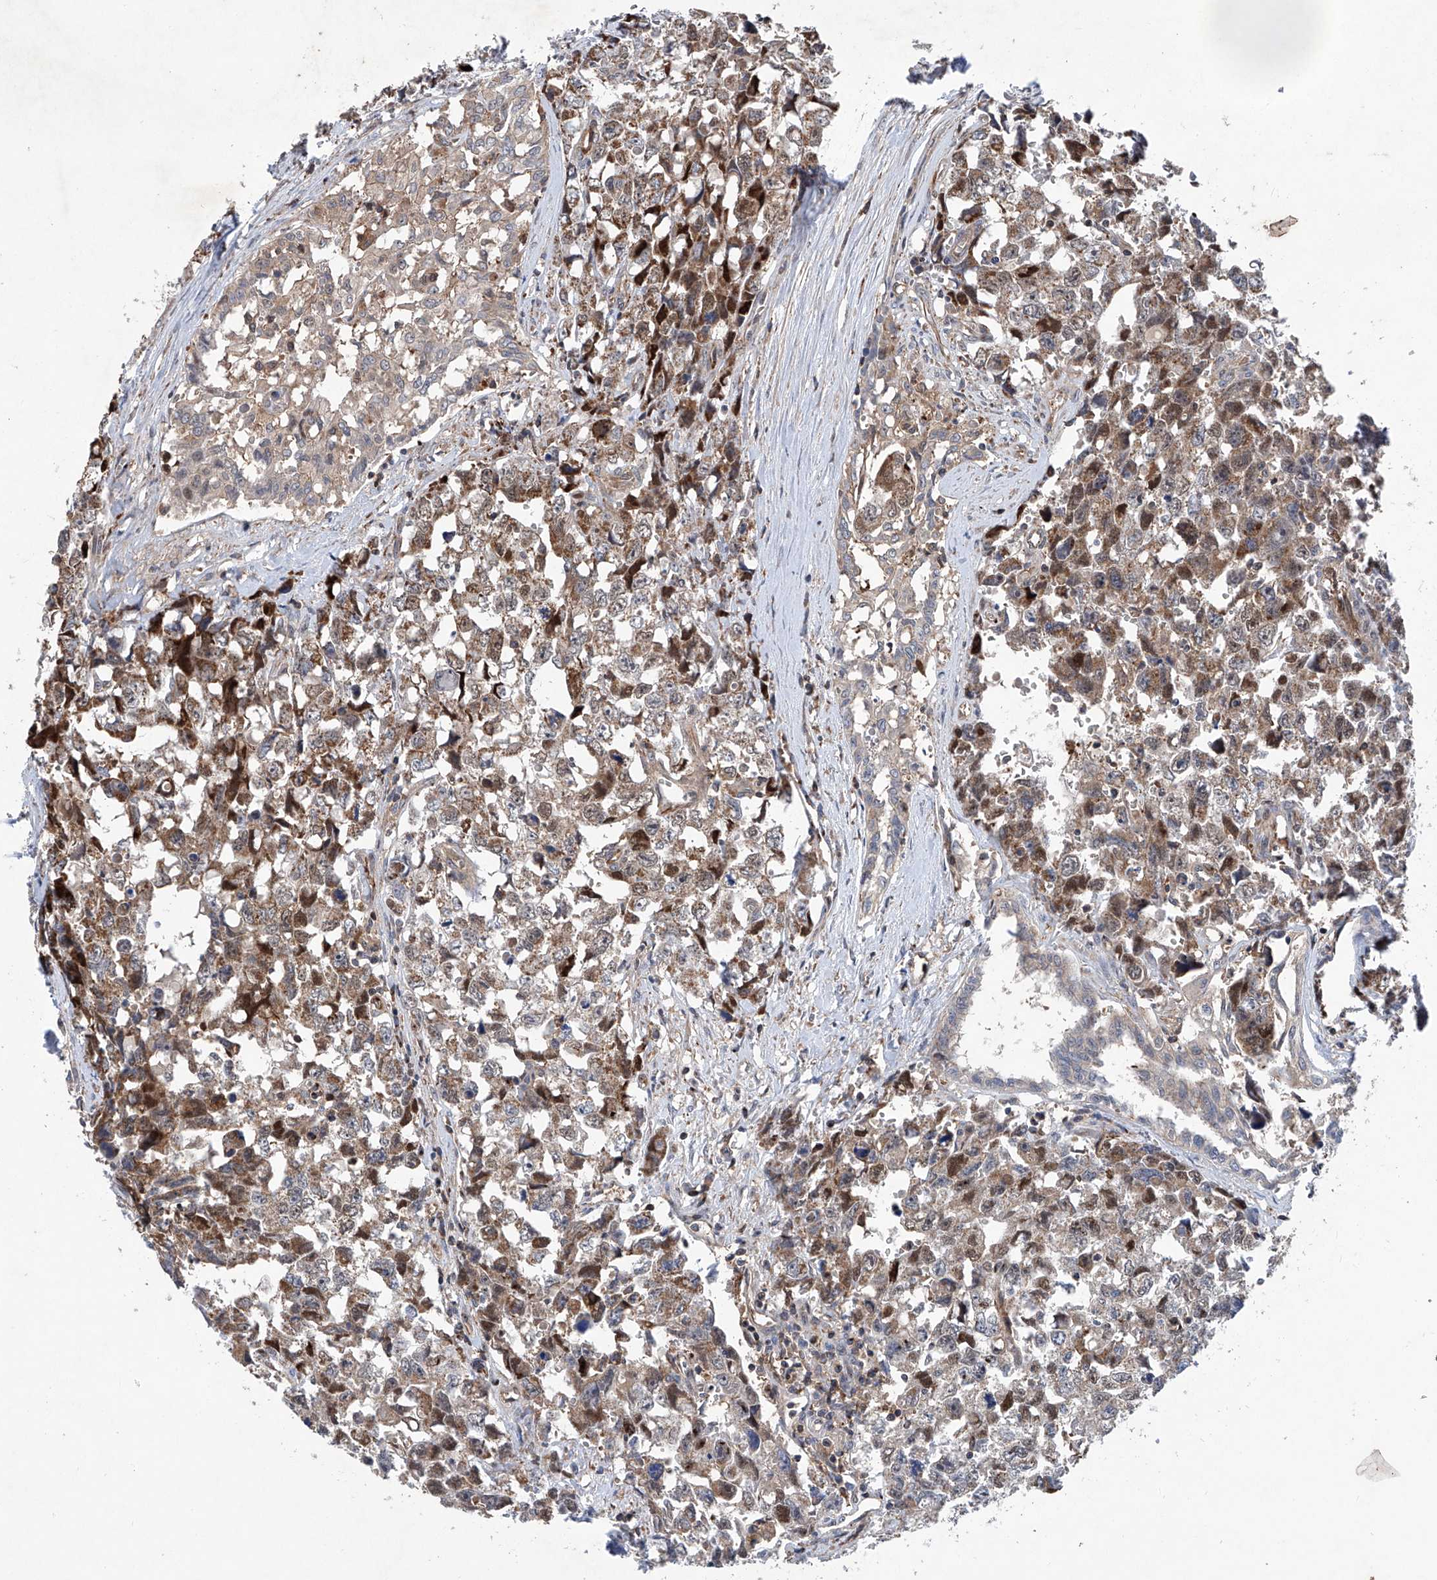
{"staining": {"intensity": "moderate", "quantity": ">75%", "location": "cytoplasmic/membranous,nuclear"}, "tissue": "testis cancer", "cell_type": "Tumor cells", "image_type": "cancer", "snomed": [{"axis": "morphology", "description": "Carcinoma, Embryonal, NOS"}, {"axis": "topography", "description": "Testis"}], "caption": "Immunohistochemical staining of human testis embryonal carcinoma shows medium levels of moderate cytoplasmic/membranous and nuclear positivity in approximately >75% of tumor cells.", "gene": "NT5C3A", "patient": {"sex": "male", "age": 31}}